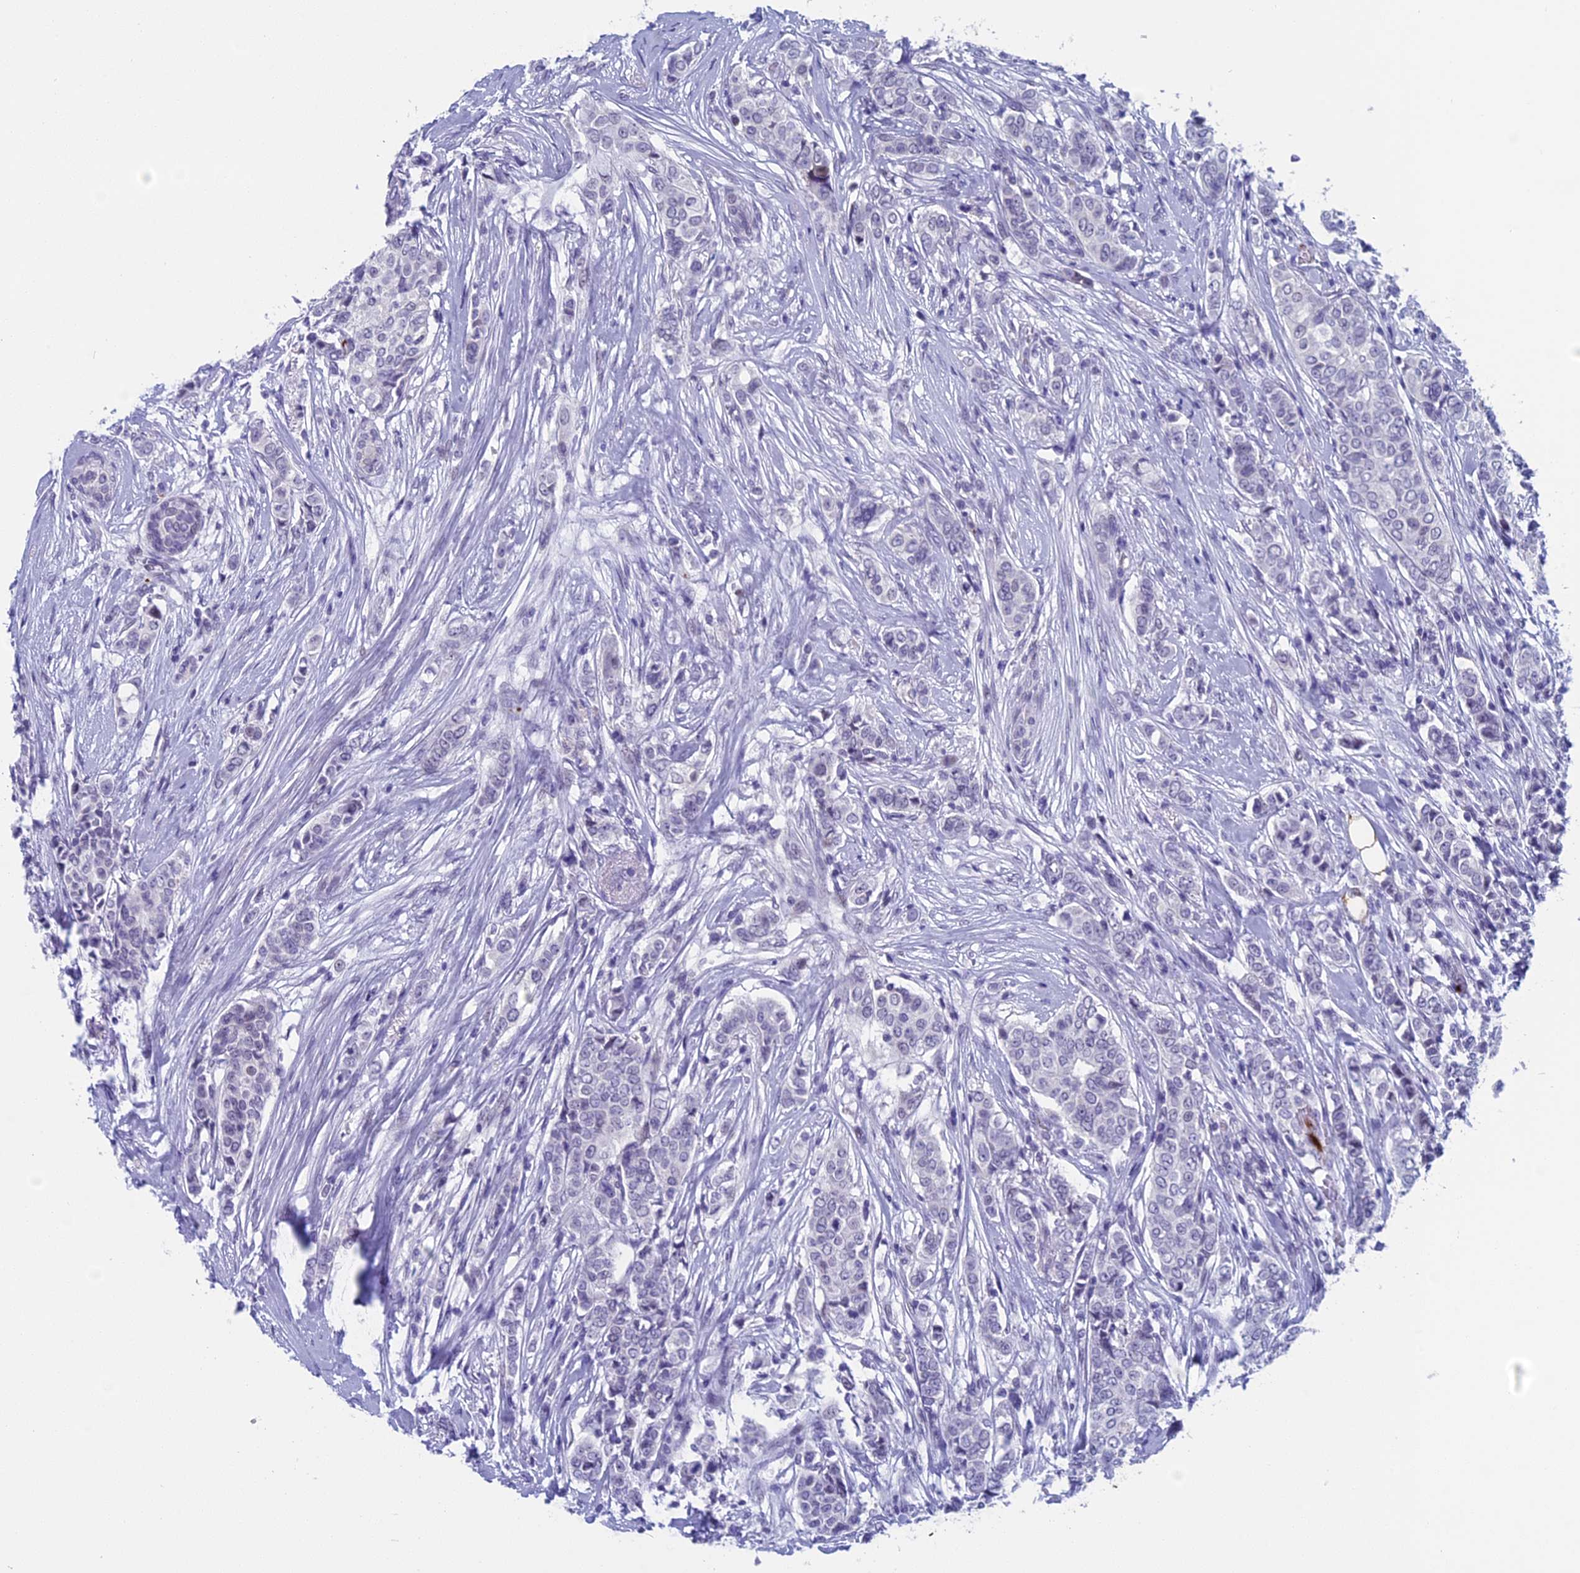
{"staining": {"intensity": "negative", "quantity": "none", "location": "none"}, "tissue": "breast cancer", "cell_type": "Tumor cells", "image_type": "cancer", "snomed": [{"axis": "morphology", "description": "Lobular carcinoma"}, {"axis": "topography", "description": "Breast"}], "caption": "Immunohistochemistry (IHC) of human breast cancer demonstrates no expression in tumor cells.", "gene": "AIFM2", "patient": {"sex": "female", "age": 51}}